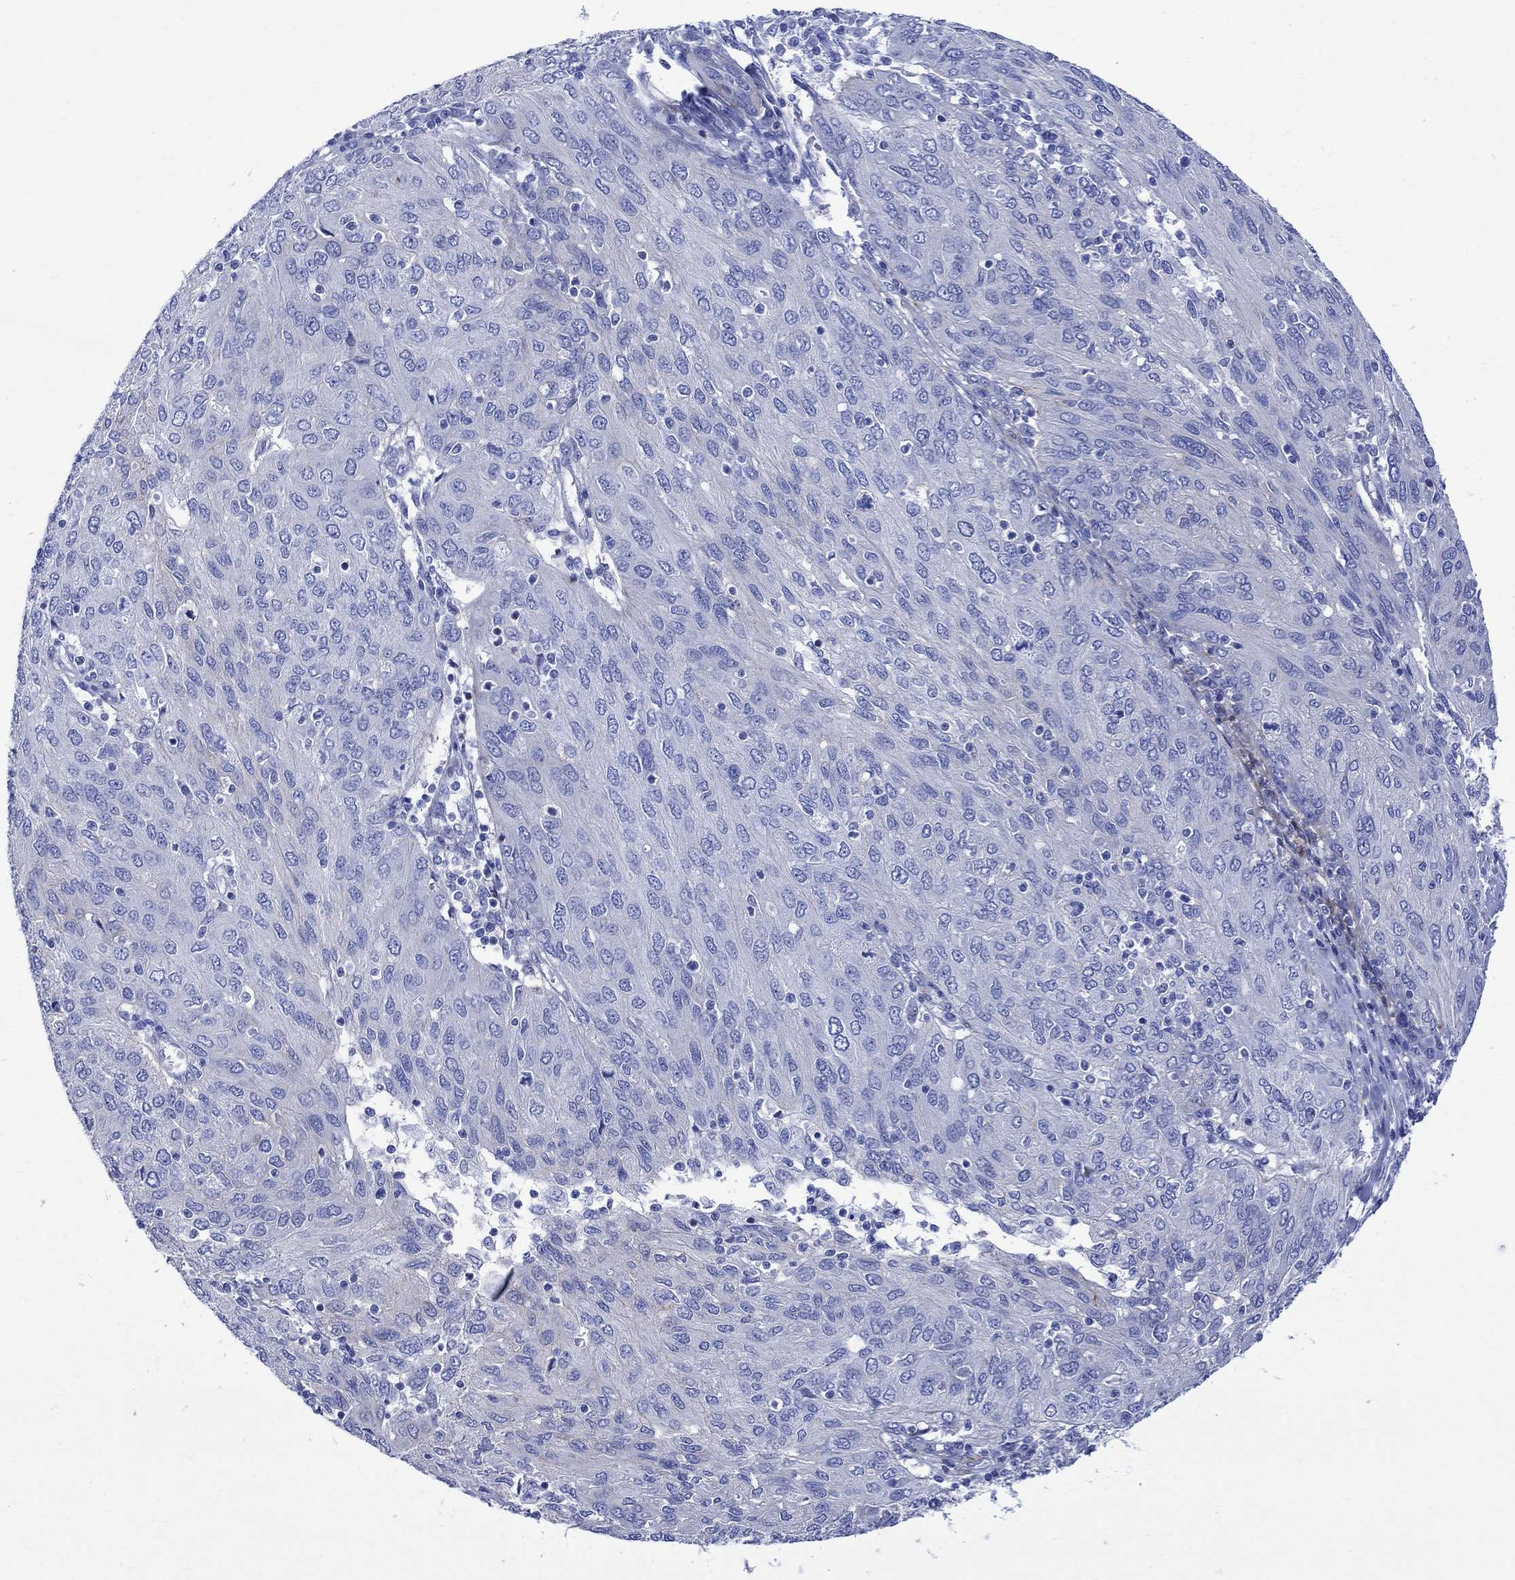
{"staining": {"intensity": "negative", "quantity": "none", "location": "none"}, "tissue": "ovarian cancer", "cell_type": "Tumor cells", "image_type": "cancer", "snomed": [{"axis": "morphology", "description": "Carcinoma, endometroid"}, {"axis": "topography", "description": "Ovary"}], "caption": "Tumor cells show no significant protein positivity in ovarian endometroid carcinoma. Brightfield microscopy of IHC stained with DAB (3,3'-diaminobenzidine) (brown) and hematoxylin (blue), captured at high magnification.", "gene": "PARVB", "patient": {"sex": "female", "age": 50}}